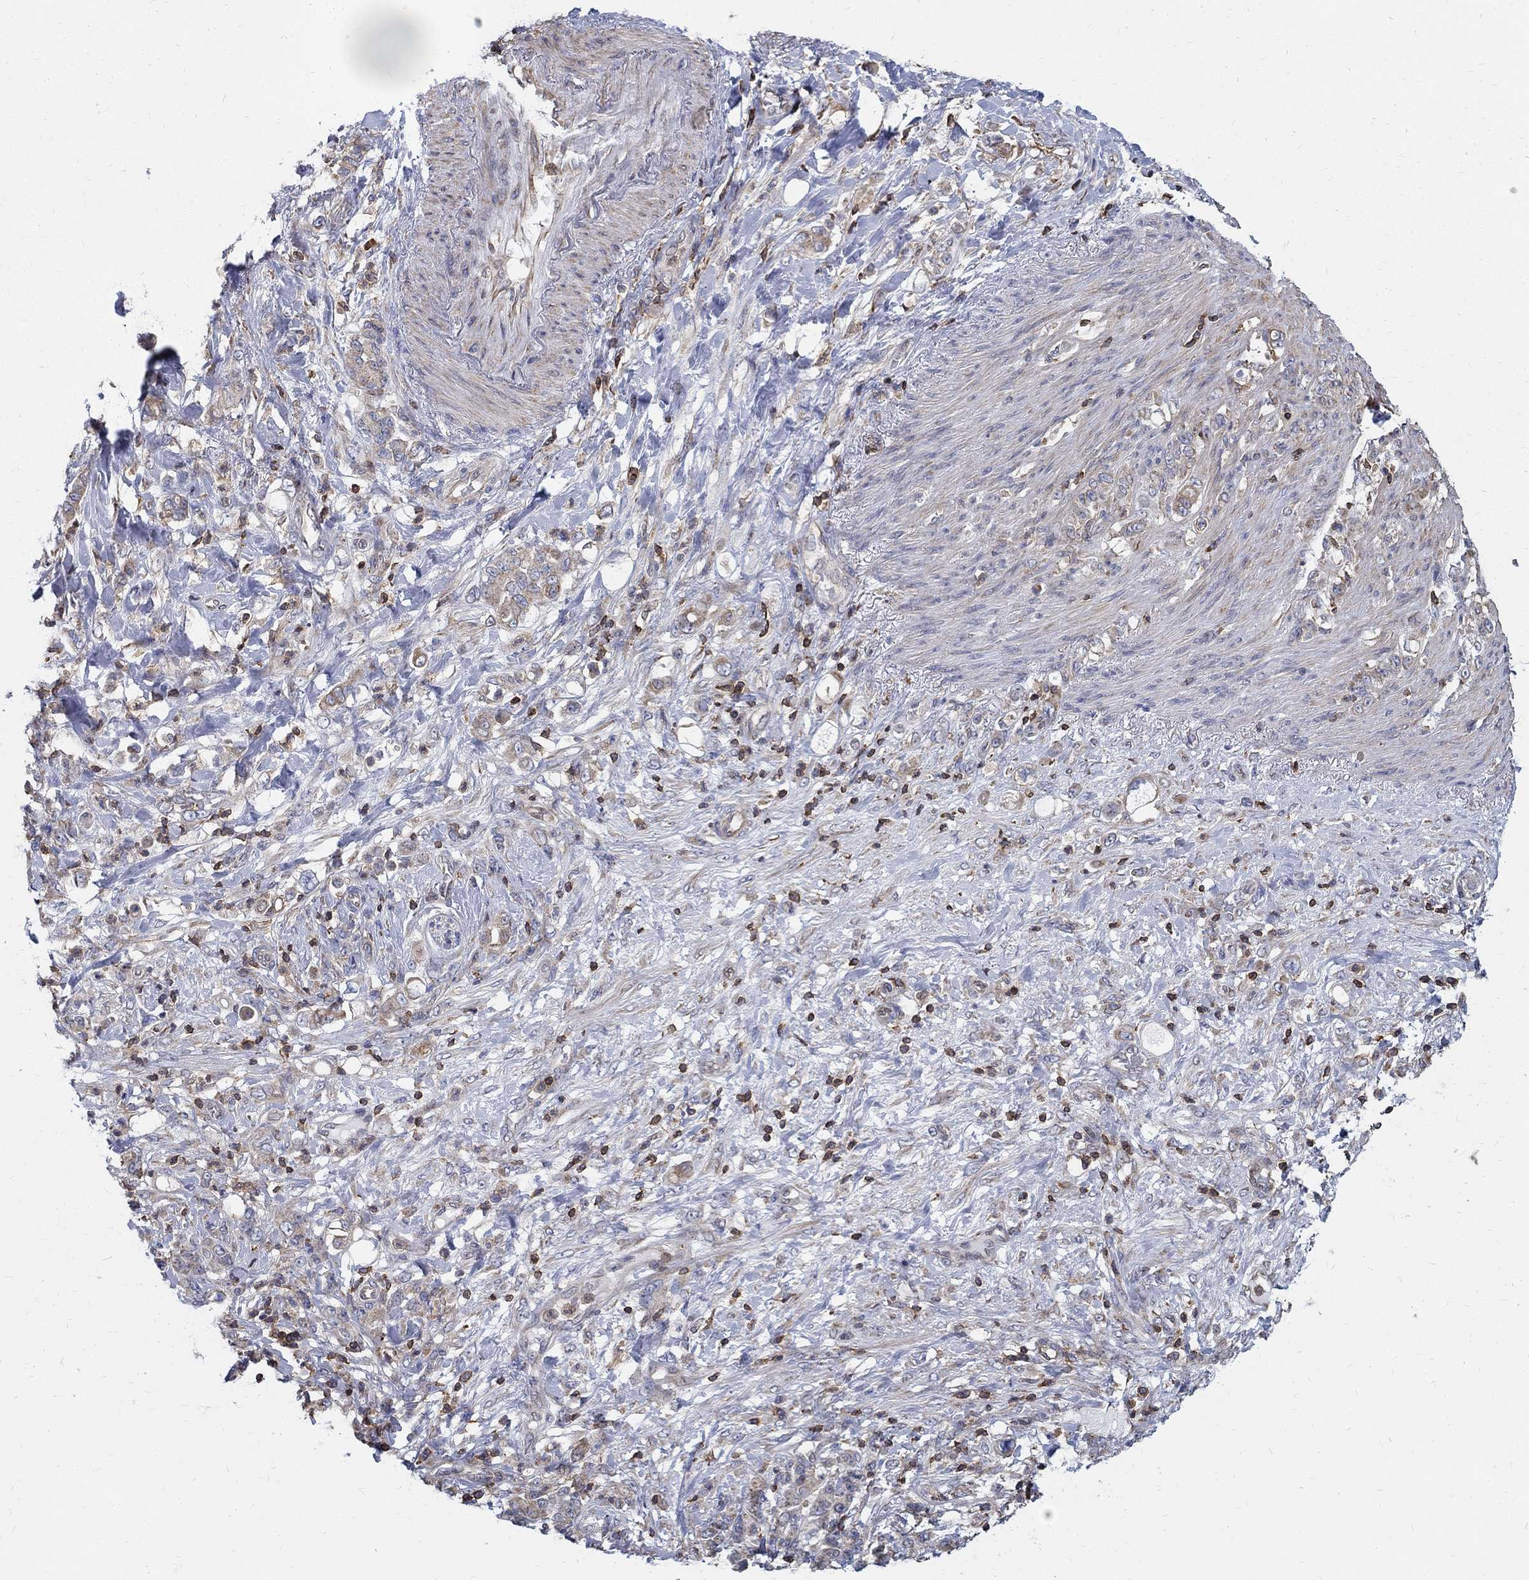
{"staining": {"intensity": "weak", "quantity": "25%-75%", "location": "cytoplasmic/membranous"}, "tissue": "stomach cancer", "cell_type": "Tumor cells", "image_type": "cancer", "snomed": [{"axis": "morphology", "description": "Adenocarcinoma, NOS"}, {"axis": "topography", "description": "Stomach"}], "caption": "High-magnification brightfield microscopy of stomach cancer stained with DAB (brown) and counterstained with hematoxylin (blue). tumor cells exhibit weak cytoplasmic/membranous staining is seen in approximately25%-75% of cells. Ihc stains the protein of interest in brown and the nuclei are stained blue.", "gene": "AGAP2", "patient": {"sex": "female", "age": 79}}